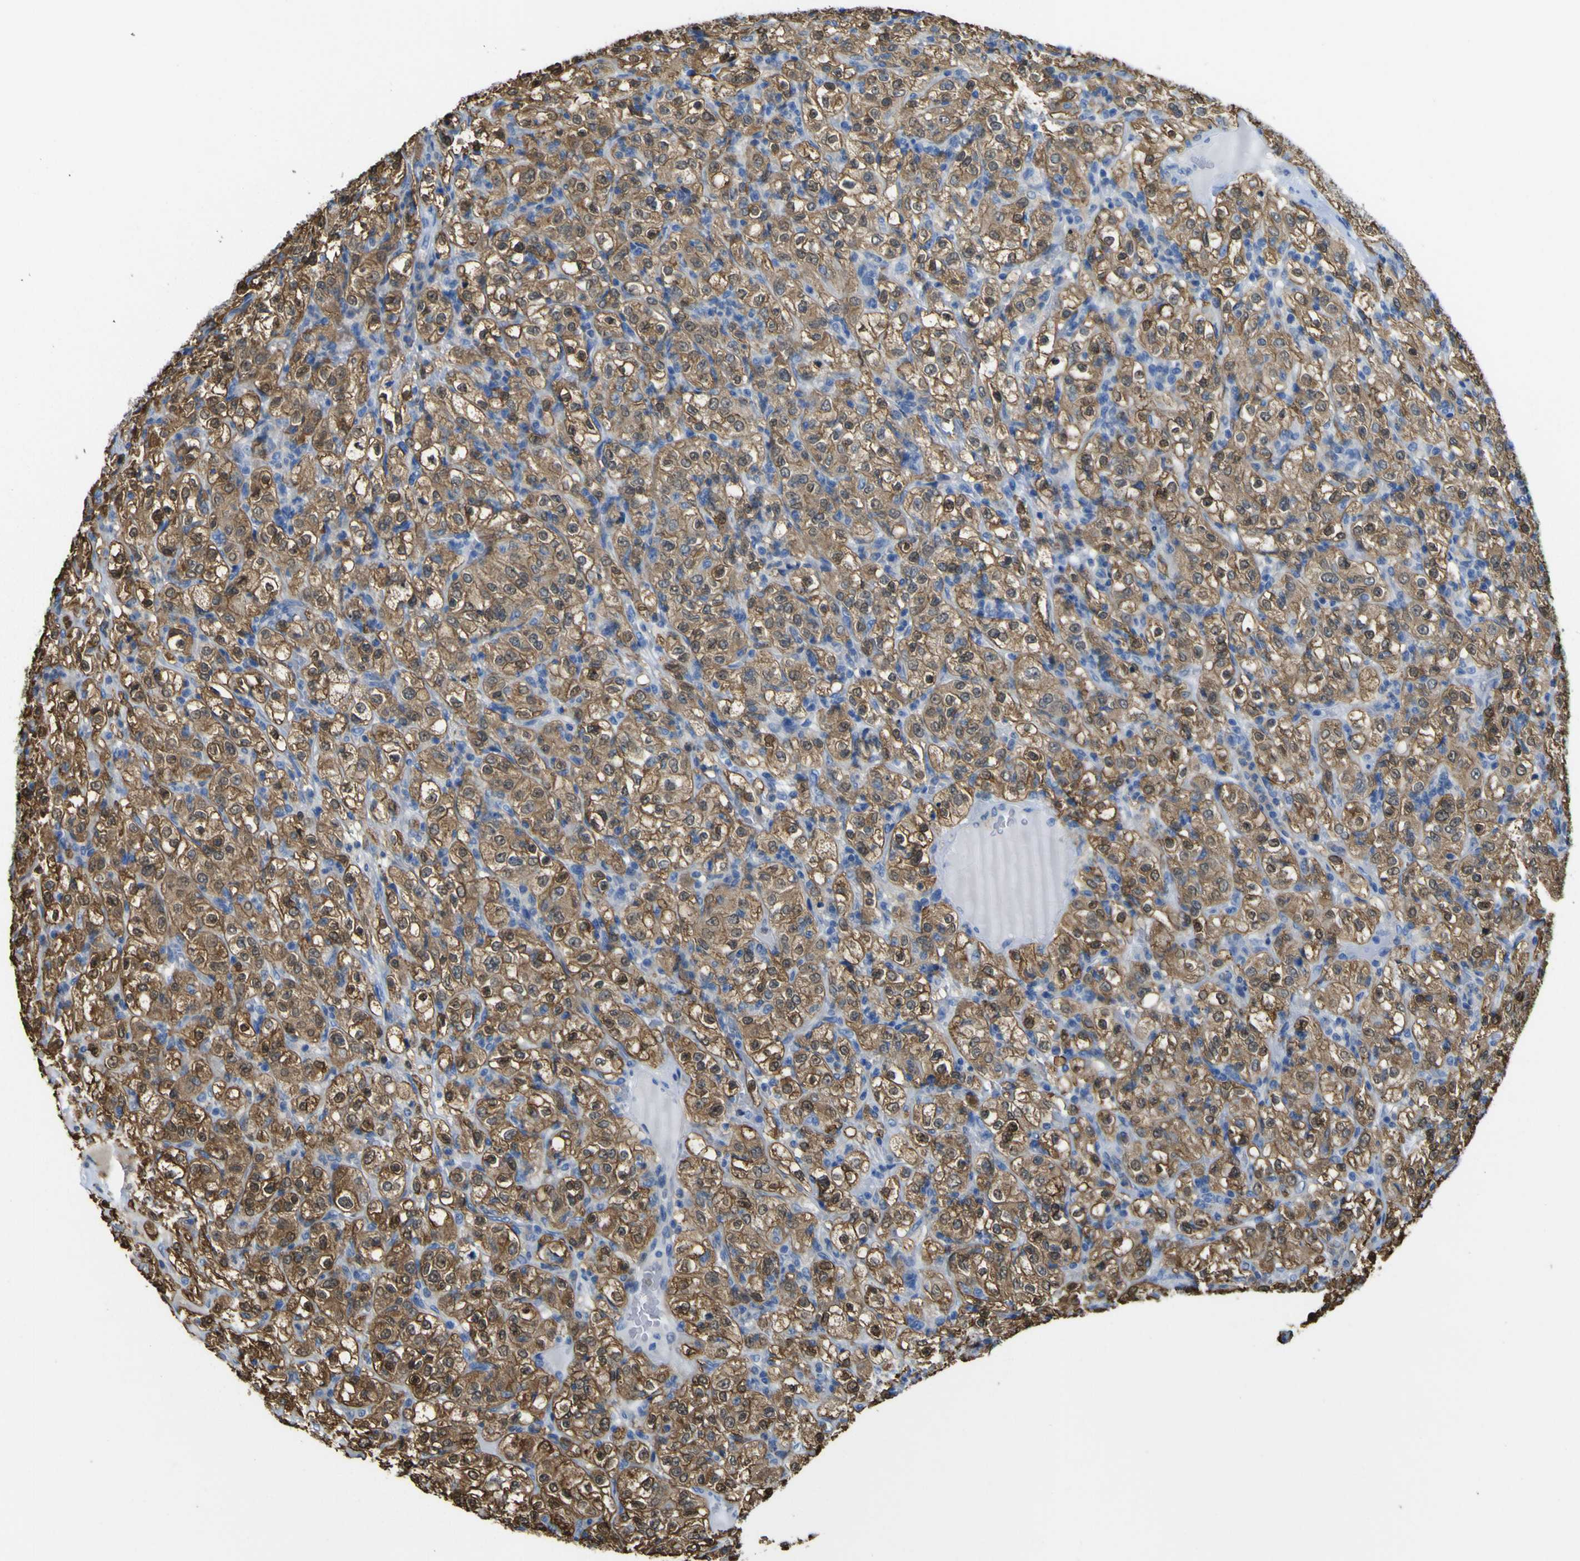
{"staining": {"intensity": "moderate", "quantity": ">75%", "location": "cytoplasmic/membranous,nuclear"}, "tissue": "renal cancer", "cell_type": "Tumor cells", "image_type": "cancer", "snomed": [{"axis": "morphology", "description": "Normal tissue, NOS"}, {"axis": "morphology", "description": "Adenocarcinoma, NOS"}, {"axis": "topography", "description": "Kidney"}], "caption": "Immunohistochemical staining of adenocarcinoma (renal) reveals medium levels of moderate cytoplasmic/membranous and nuclear protein positivity in about >75% of tumor cells.", "gene": "ABHD3", "patient": {"sex": "female", "age": 72}}